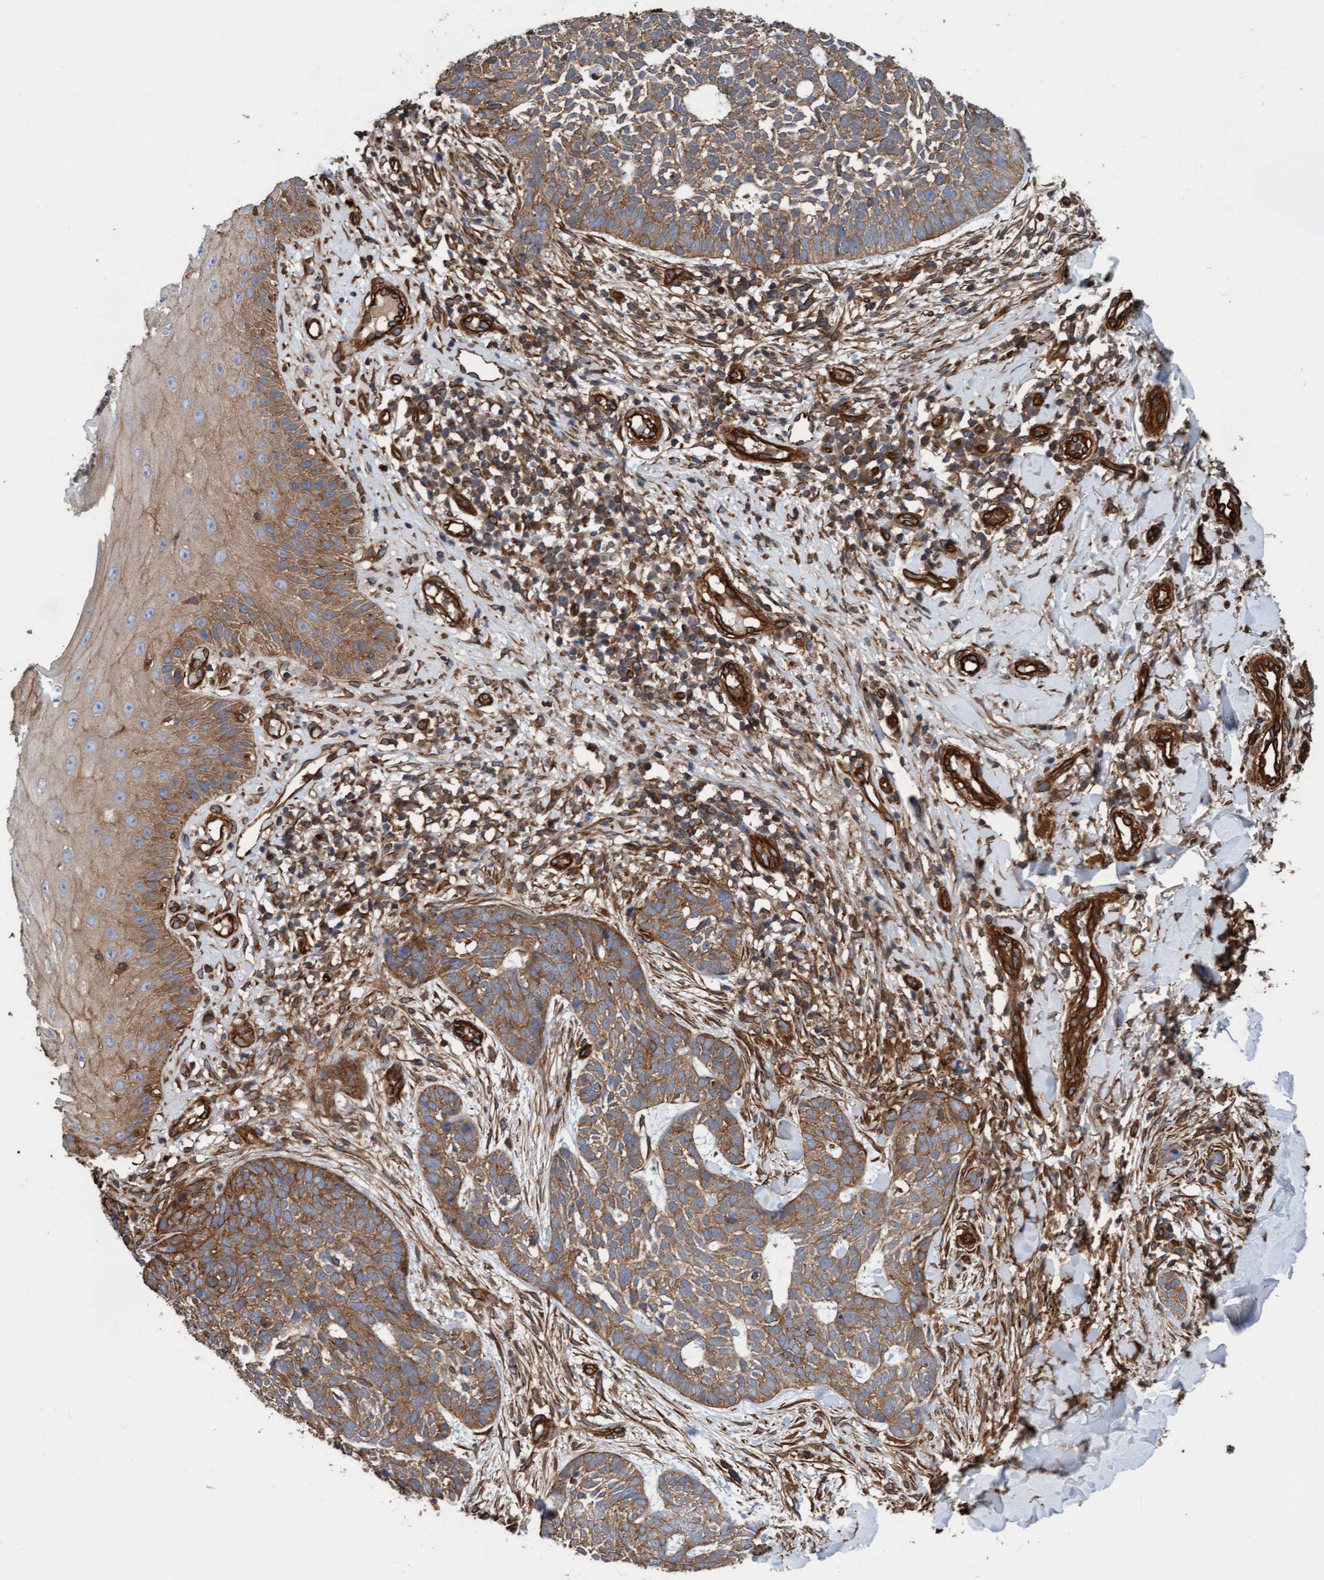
{"staining": {"intensity": "moderate", "quantity": ">75%", "location": "cytoplasmic/membranous"}, "tissue": "skin cancer", "cell_type": "Tumor cells", "image_type": "cancer", "snomed": [{"axis": "morphology", "description": "Normal tissue, NOS"}, {"axis": "morphology", "description": "Basal cell carcinoma"}, {"axis": "topography", "description": "Skin"}], "caption": "A medium amount of moderate cytoplasmic/membranous expression is identified in approximately >75% of tumor cells in skin cancer tissue.", "gene": "STXBP4", "patient": {"sex": "male", "age": 67}}